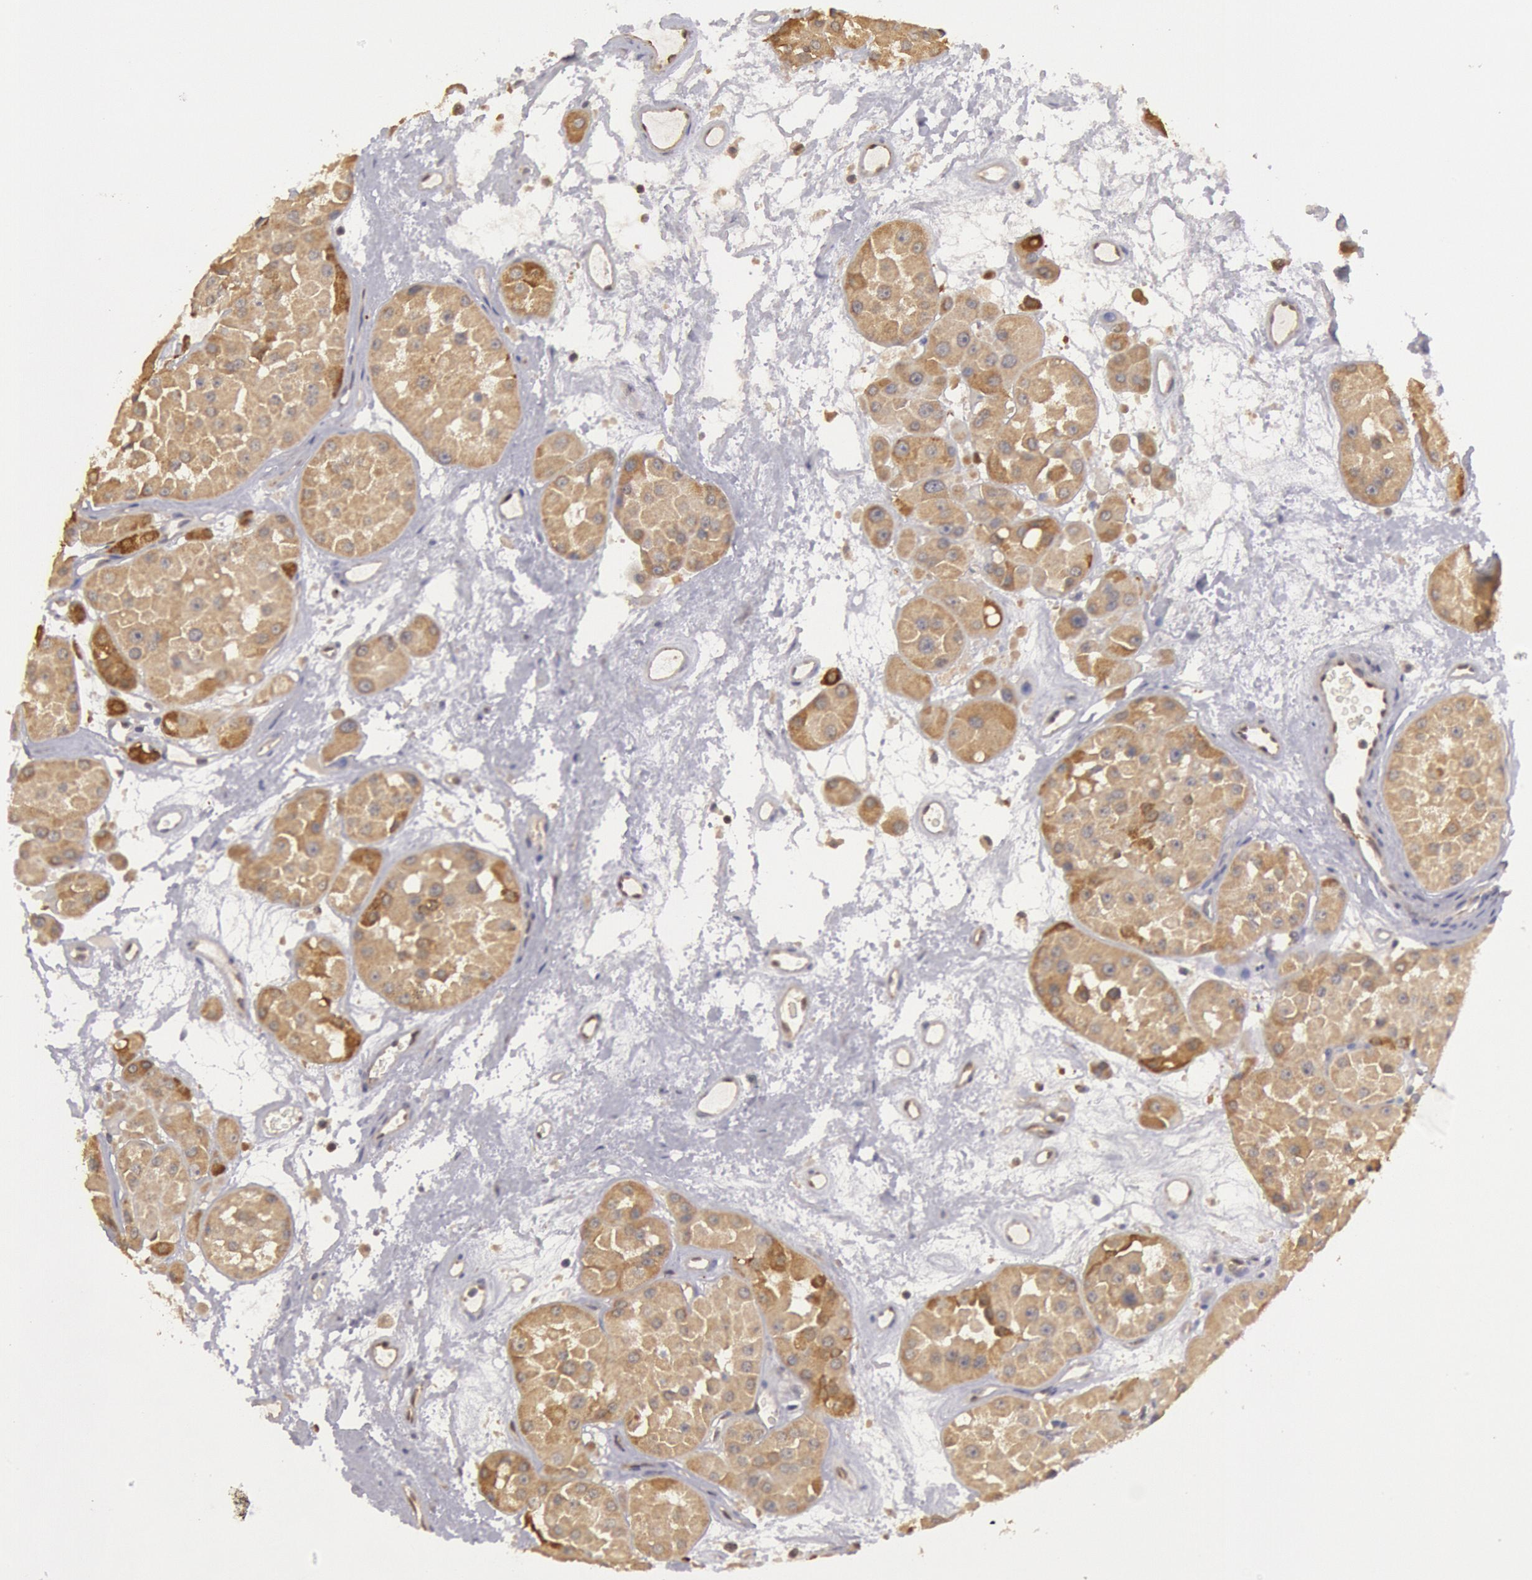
{"staining": {"intensity": "weak", "quantity": ">75%", "location": "cytoplasmic/membranous"}, "tissue": "renal cancer", "cell_type": "Tumor cells", "image_type": "cancer", "snomed": [{"axis": "morphology", "description": "Adenocarcinoma, uncertain malignant potential"}, {"axis": "topography", "description": "Kidney"}], "caption": "DAB immunohistochemical staining of adenocarcinoma,  uncertain malignant potential (renal) demonstrates weak cytoplasmic/membranous protein expression in about >75% of tumor cells.", "gene": "MPST", "patient": {"sex": "male", "age": 63}}